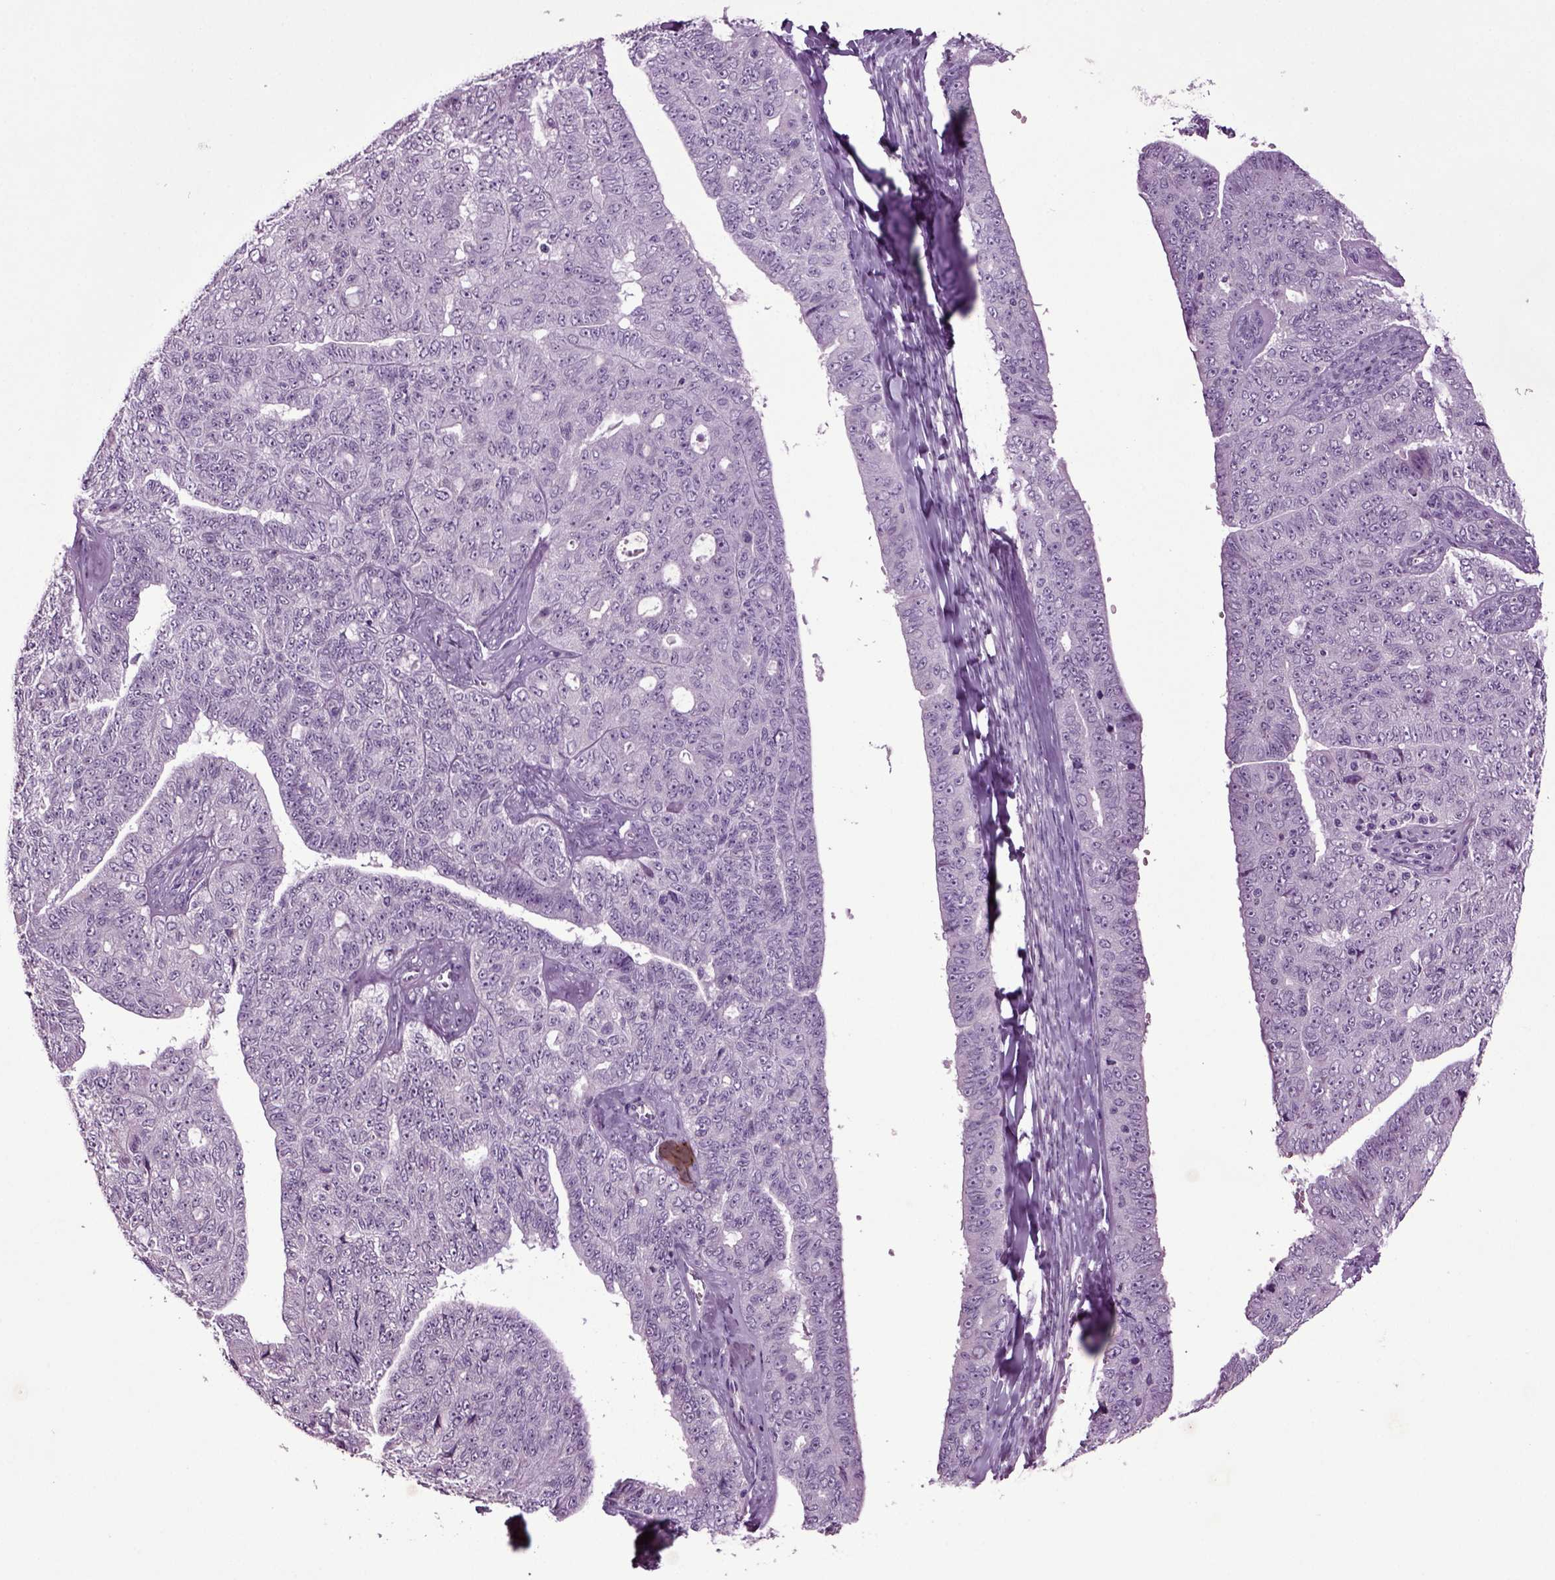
{"staining": {"intensity": "negative", "quantity": "none", "location": "none"}, "tissue": "ovarian cancer", "cell_type": "Tumor cells", "image_type": "cancer", "snomed": [{"axis": "morphology", "description": "Cystadenocarcinoma, serous, NOS"}, {"axis": "topography", "description": "Ovary"}], "caption": "Immunohistochemistry (IHC) micrograph of neoplastic tissue: ovarian cancer stained with DAB shows no significant protein expression in tumor cells. (Stains: DAB (3,3'-diaminobenzidine) immunohistochemistry with hematoxylin counter stain, Microscopy: brightfield microscopy at high magnification).", "gene": "SLC17A6", "patient": {"sex": "female", "age": 71}}